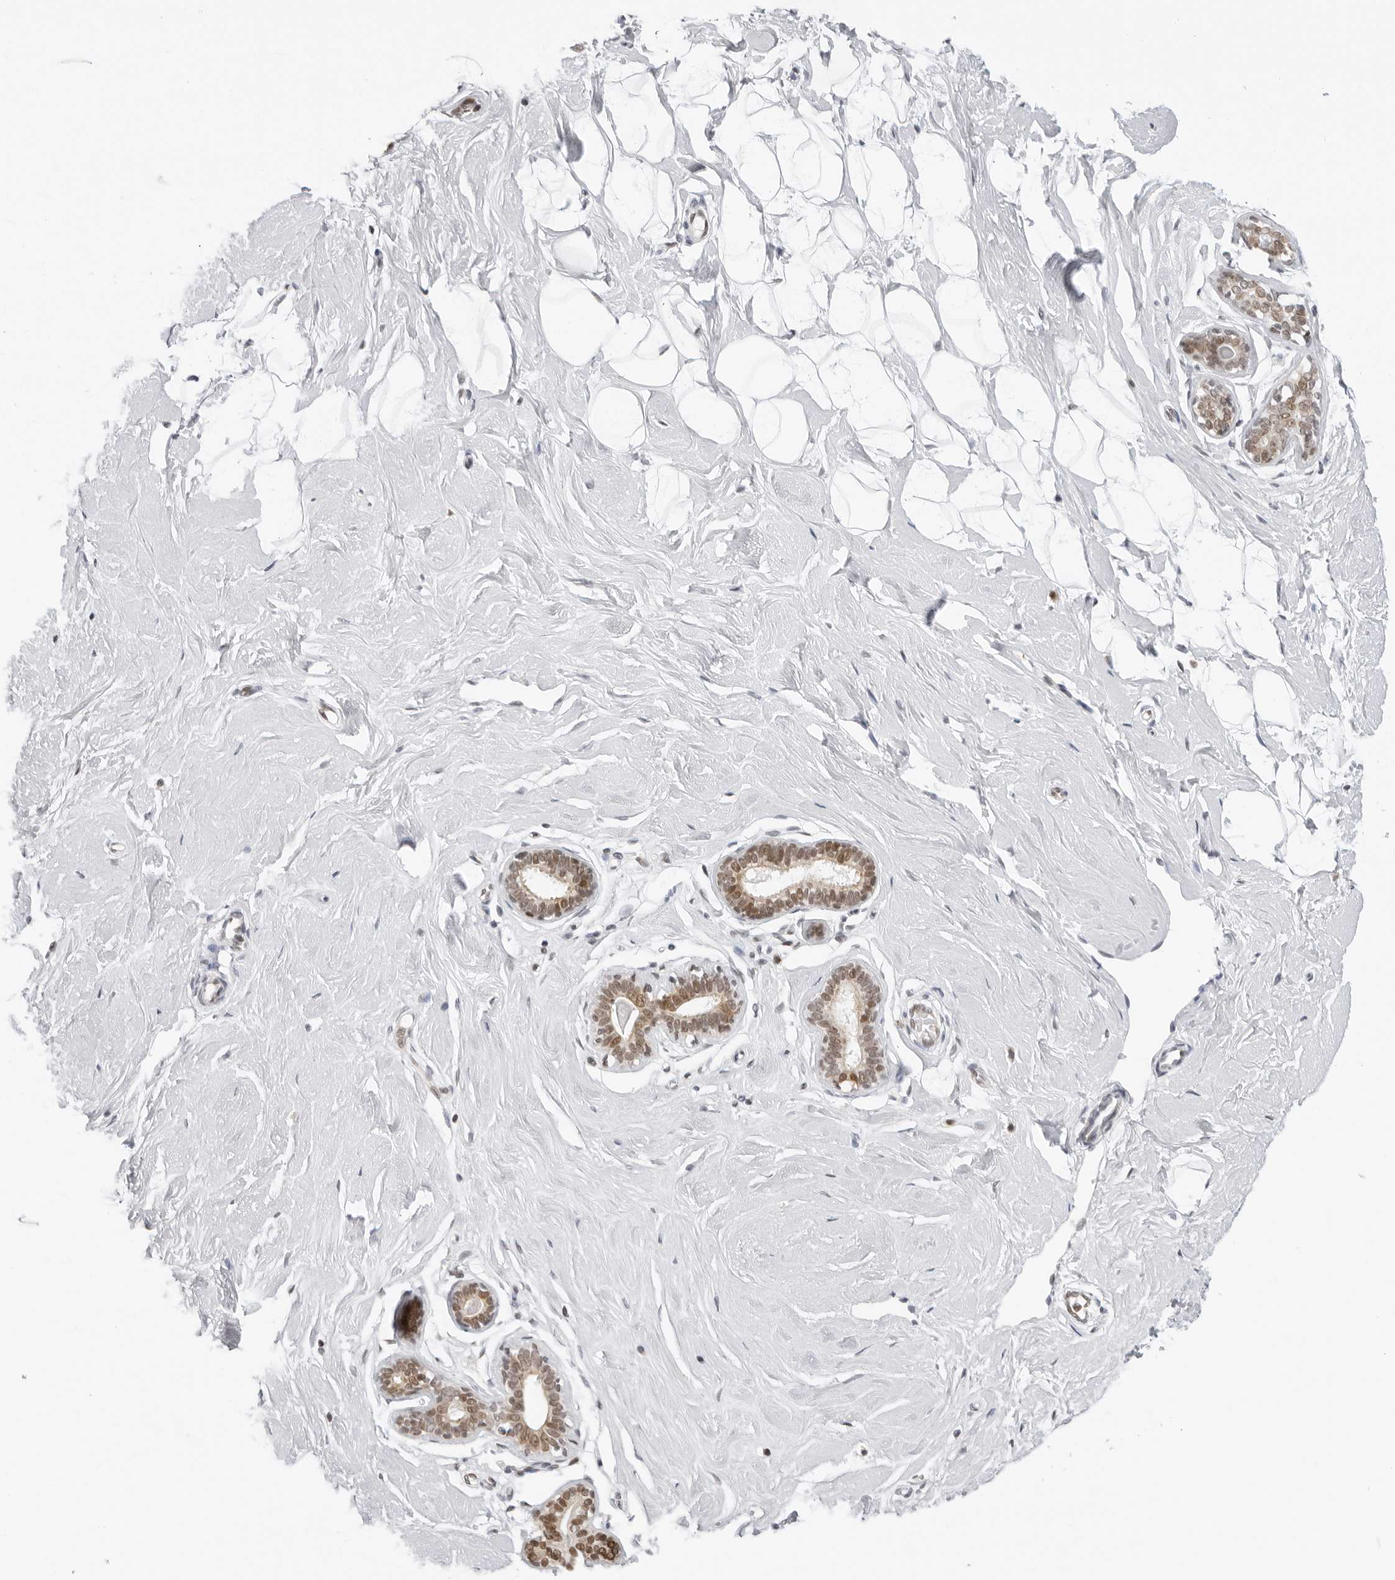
{"staining": {"intensity": "negative", "quantity": "none", "location": "none"}, "tissue": "breast", "cell_type": "Adipocytes", "image_type": "normal", "snomed": [{"axis": "morphology", "description": "Normal tissue, NOS"}, {"axis": "topography", "description": "Breast"}], "caption": "Immunohistochemical staining of benign breast demonstrates no significant expression in adipocytes. (Brightfield microscopy of DAB (3,3'-diaminobenzidine) immunohistochemistry at high magnification).", "gene": "MSH6", "patient": {"sex": "female", "age": 23}}